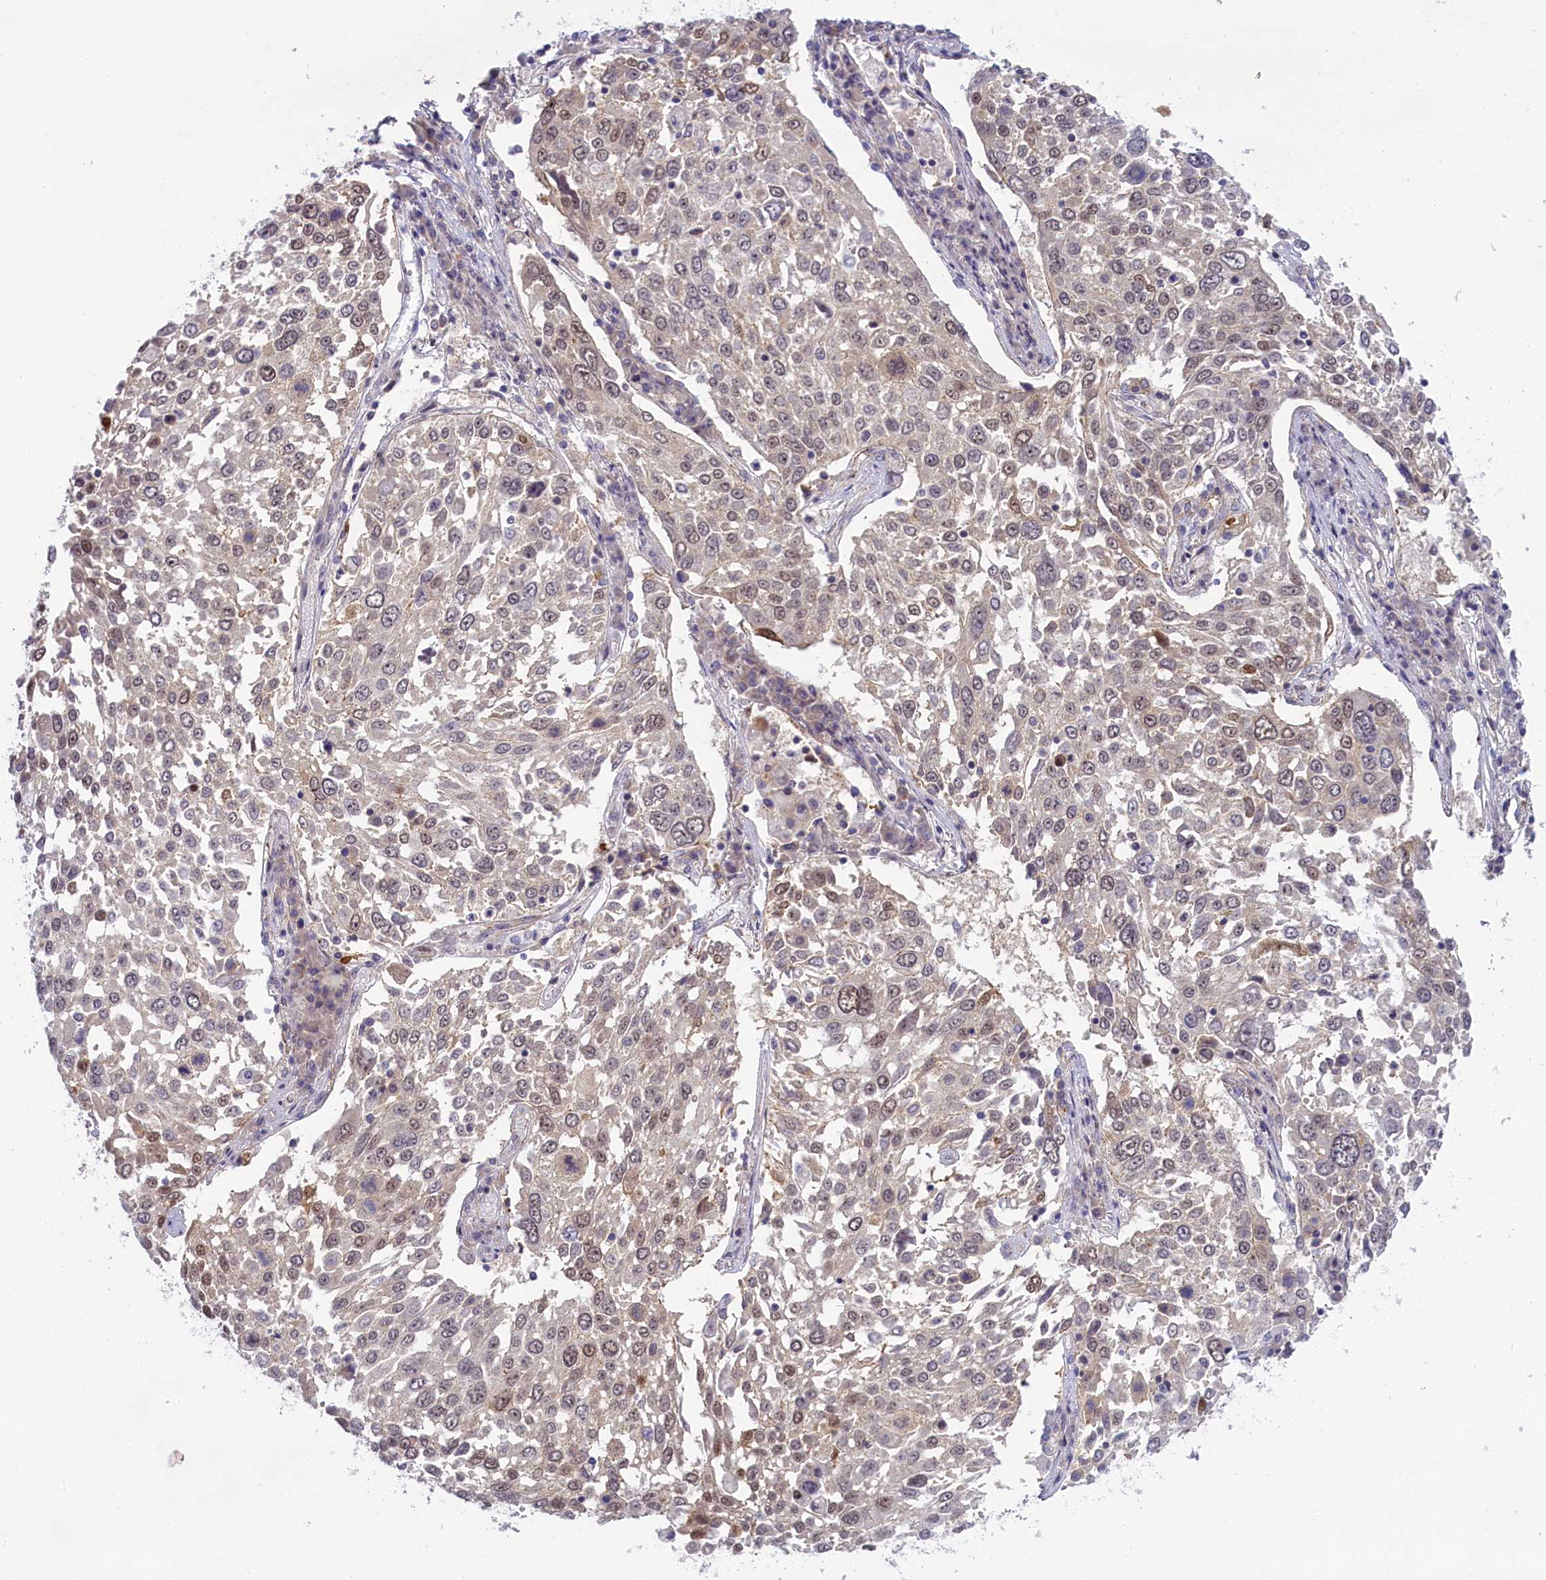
{"staining": {"intensity": "moderate", "quantity": "<25%", "location": "cytoplasmic/membranous,nuclear"}, "tissue": "lung cancer", "cell_type": "Tumor cells", "image_type": "cancer", "snomed": [{"axis": "morphology", "description": "Squamous cell carcinoma, NOS"}, {"axis": "topography", "description": "Lung"}], "caption": "An IHC image of tumor tissue is shown. Protein staining in brown highlights moderate cytoplasmic/membranous and nuclear positivity in squamous cell carcinoma (lung) within tumor cells. (Brightfield microscopy of DAB IHC at high magnification).", "gene": "CCL23", "patient": {"sex": "male", "age": 65}}